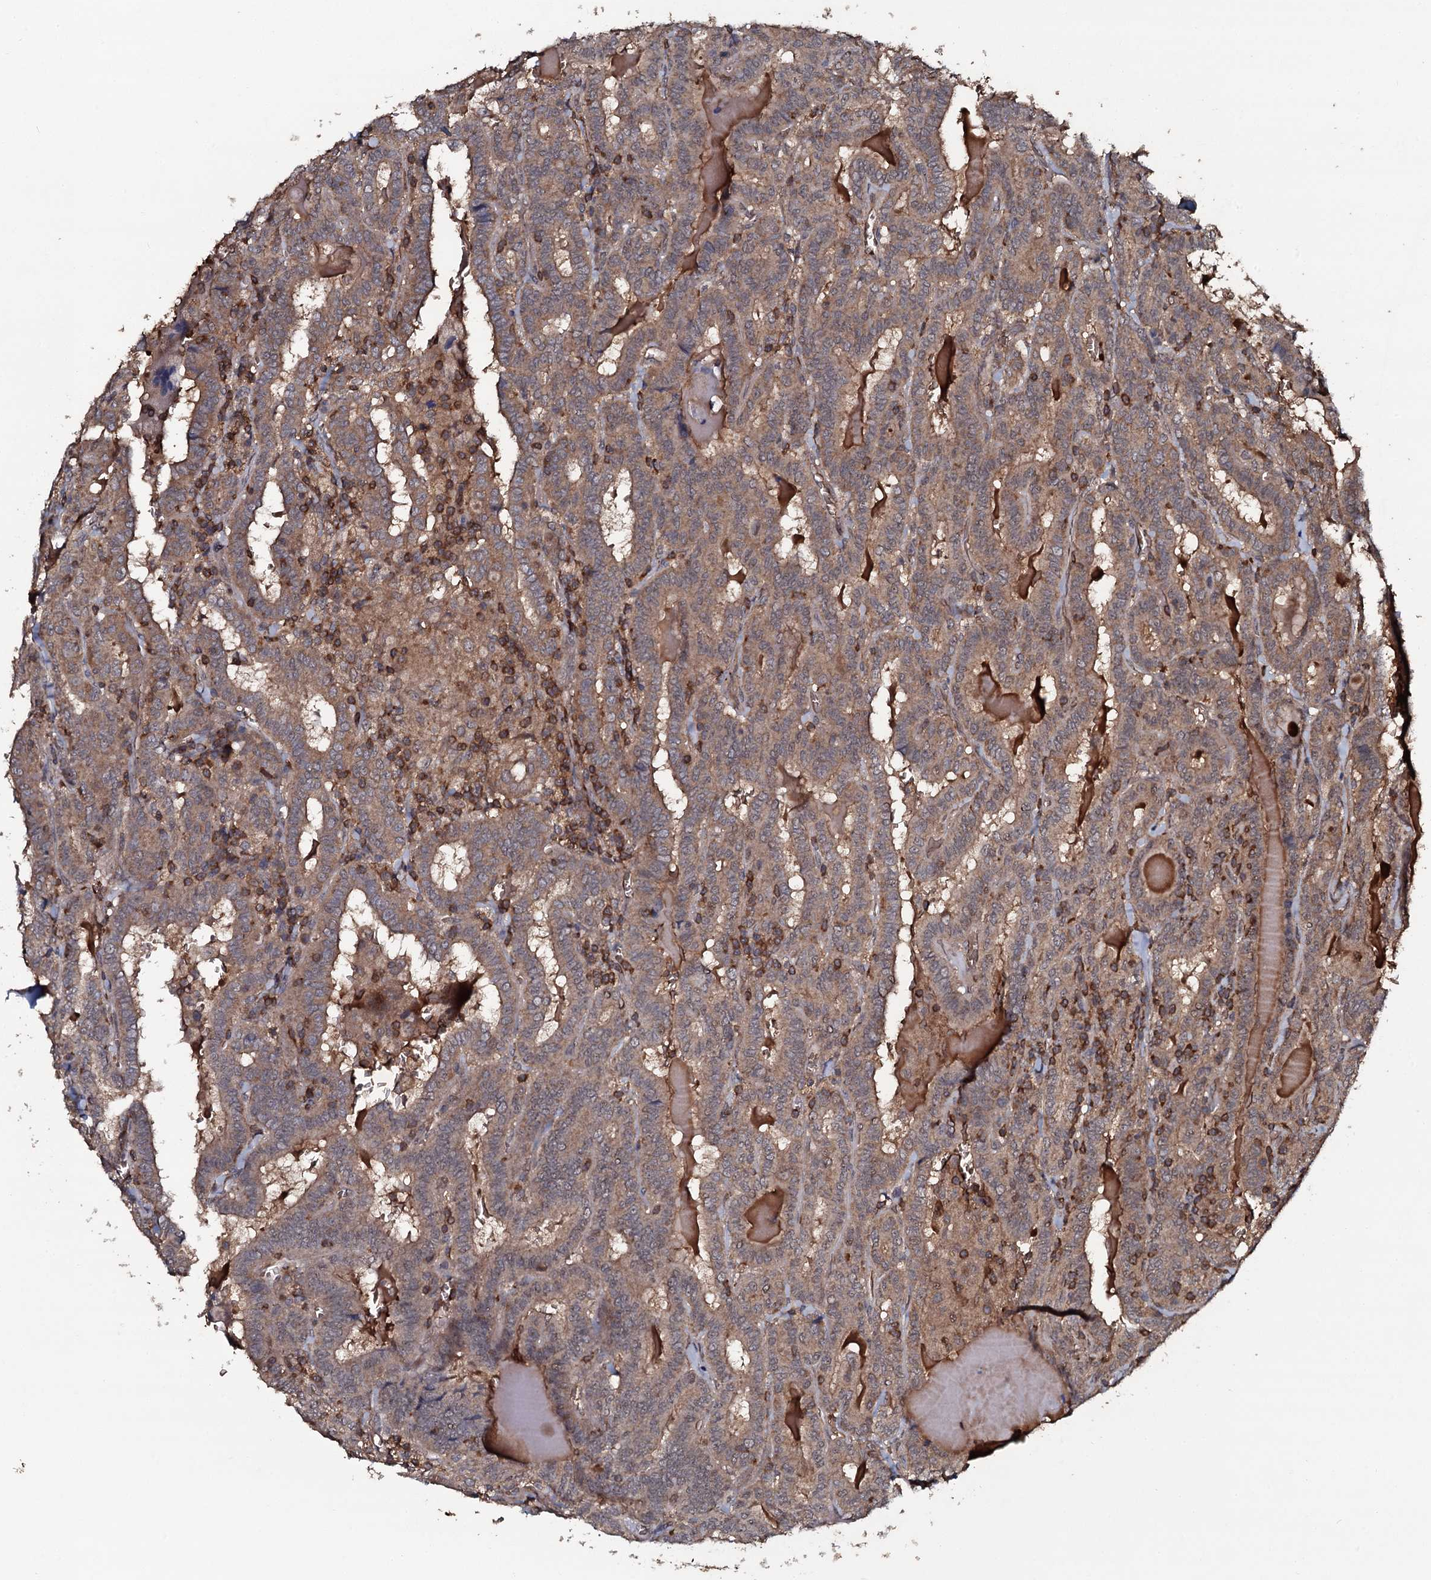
{"staining": {"intensity": "weak", "quantity": ">75%", "location": "cytoplasmic/membranous"}, "tissue": "thyroid cancer", "cell_type": "Tumor cells", "image_type": "cancer", "snomed": [{"axis": "morphology", "description": "Papillary adenocarcinoma, NOS"}, {"axis": "topography", "description": "Thyroid gland"}], "caption": "Protein expression analysis of papillary adenocarcinoma (thyroid) shows weak cytoplasmic/membranous positivity in about >75% of tumor cells. (IHC, brightfield microscopy, high magnification).", "gene": "ADGRG3", "patient": {"sex": "female", "age": 72}}